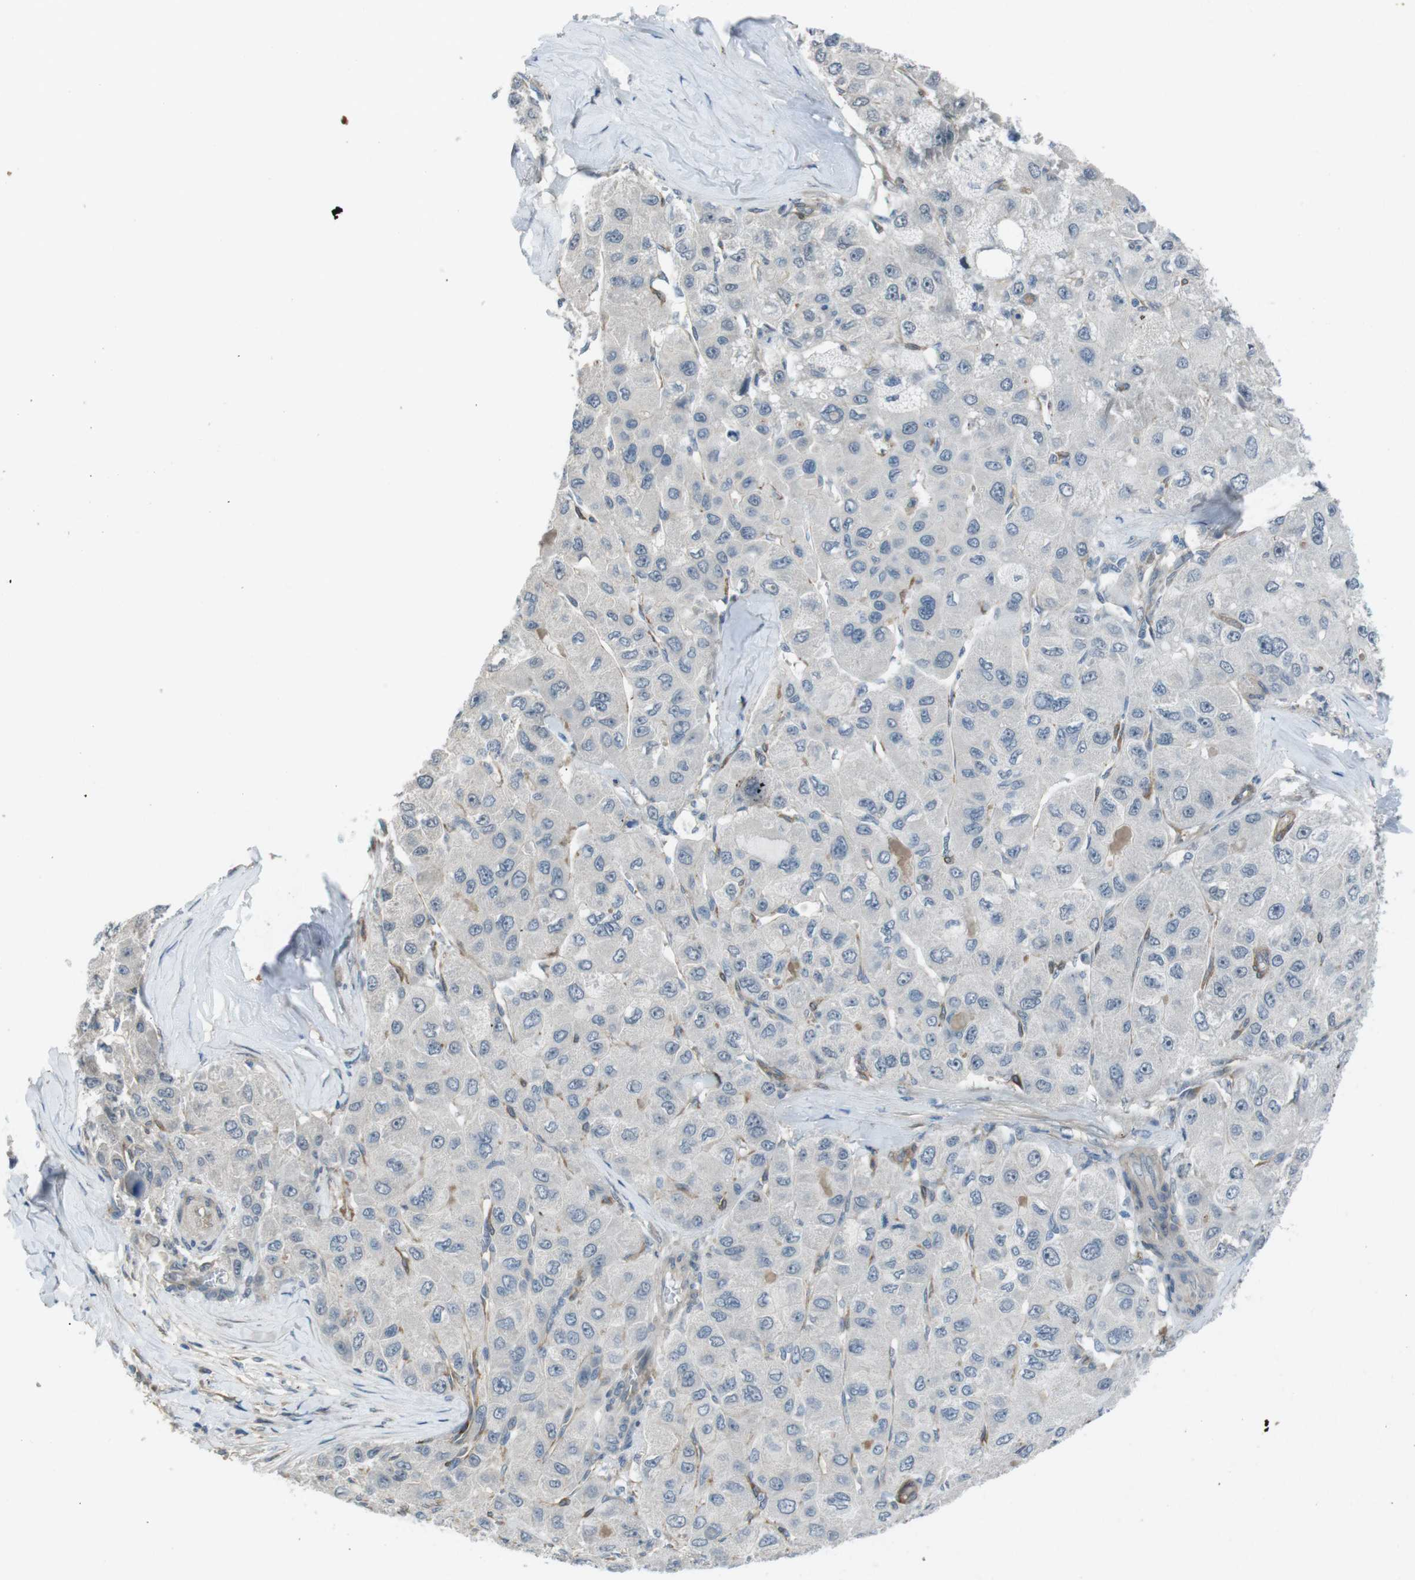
{"staining": {"intensity": "weak", "quantity": "<25%", "location": "cytoplasmic/membranous"}, "tissue": "liver cancer", "cell_type": "Tumor cells", "image_type": "cancer", "snomed": [{"axis": "morphology", "description": "Carcinoma, Hepatocellular, NOS"}, {"axis": "topography", "description": "Liver"}], "caption": "Immunohistochemical staining of liver cancer exhibits no significant positivity in tumor cells. (DAB immunohistochemistry (IHC) visualized using brightfield microscopy, high magnification).", "gene": "ANK2", "patient": {"sex": "male", "age": 80}}